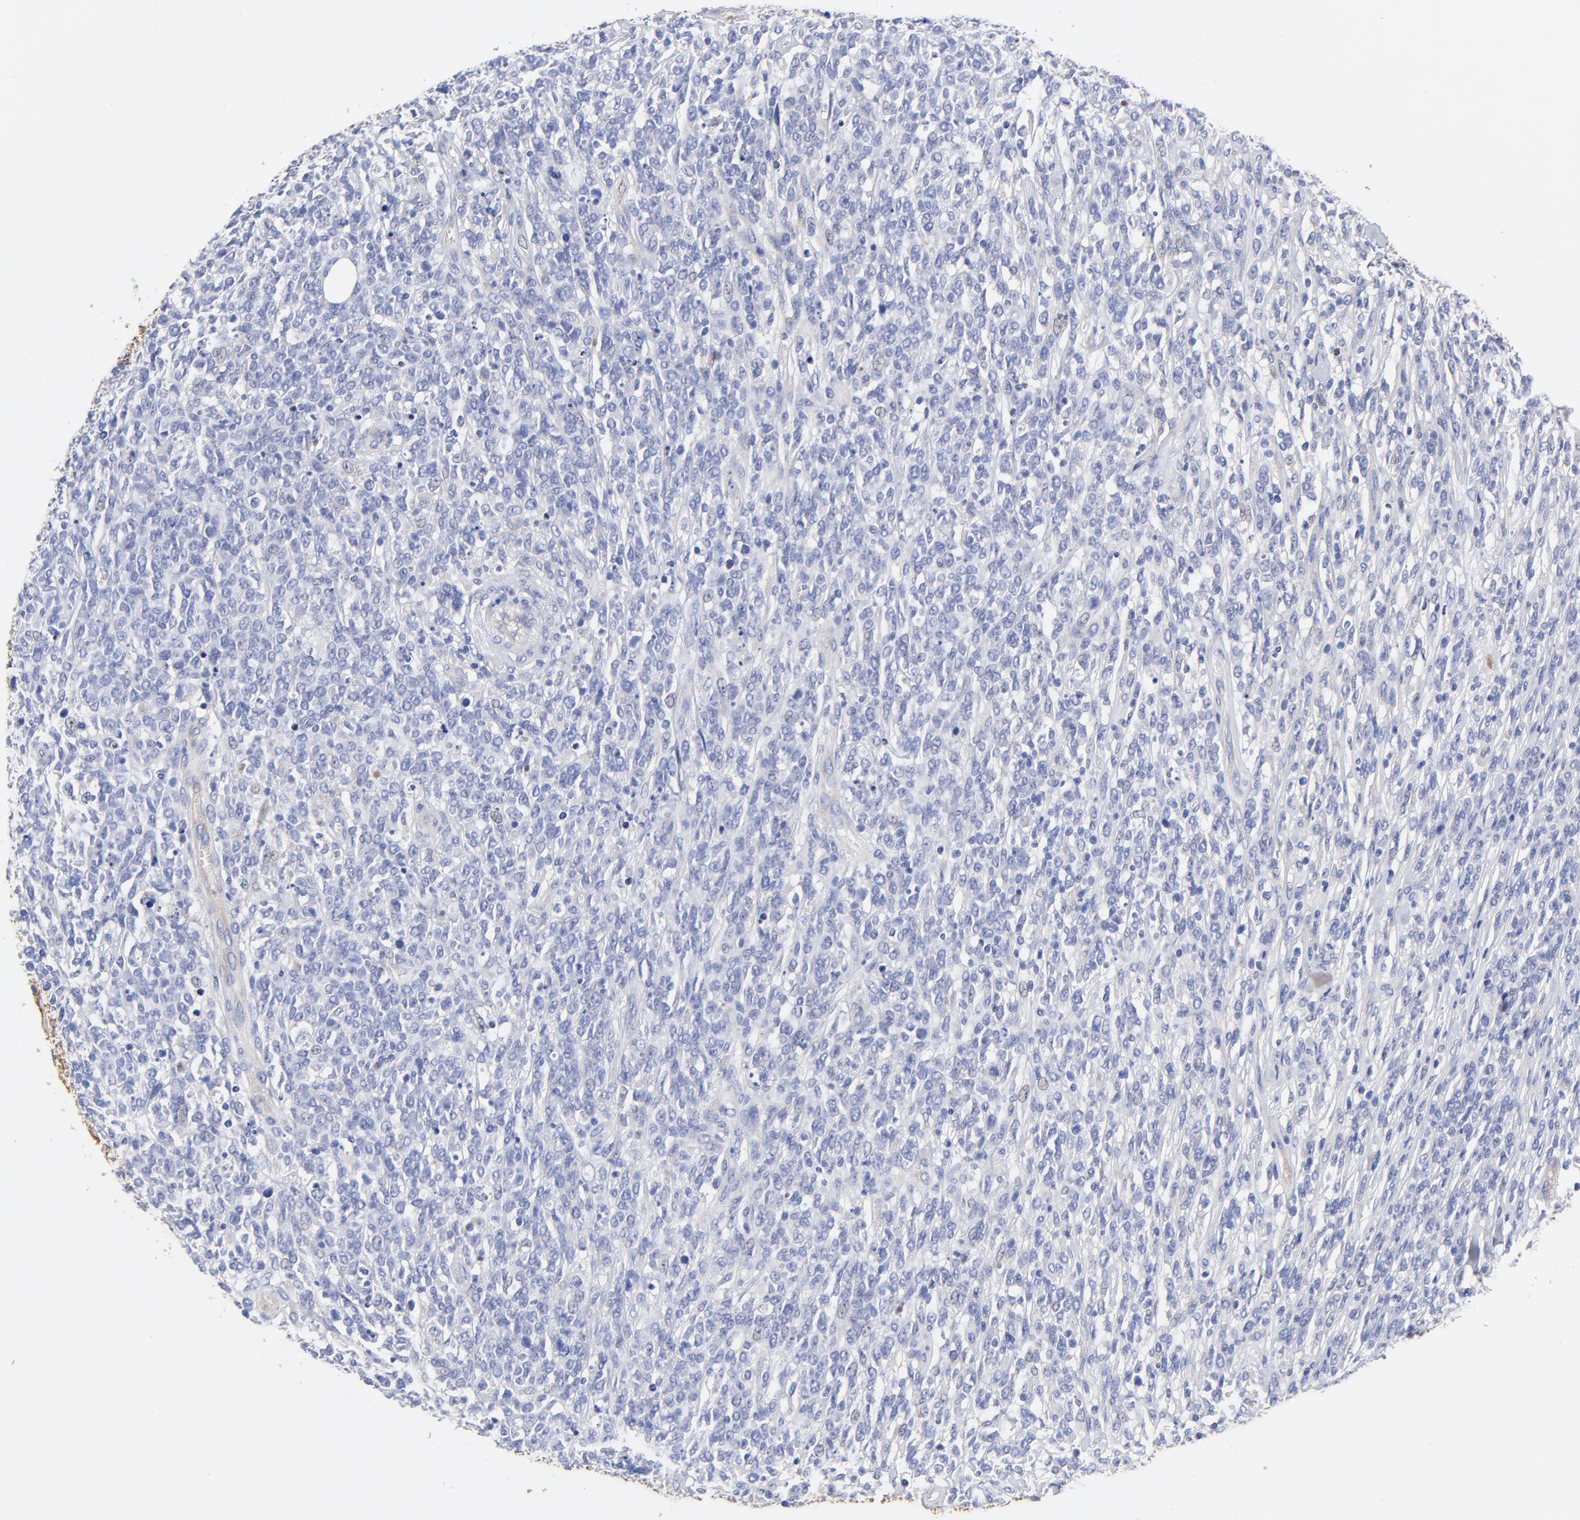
{"staining": {"intensity": "negative", "quantity": "none", "location": "none"}, "tissue": "lymphoma", "cell_type": "Tumor cells", "image_type": "cancer", "snomed": [{"axis": "morphology", "description": "Malignant lymphoma, non-Hodgkin's type, High grade"}, {"axis": "topography", "description": "Lymph node"}], "caption": "DAB (3,3'-diaminobenzidine) immunohistochemical staining of malignant lymphoma, non-Hodgkin's type (high-grade) displays no significant staining in tumor cells.", "gene": "IGLV3-10", "patient": {"sex": "female", "age": 73}}